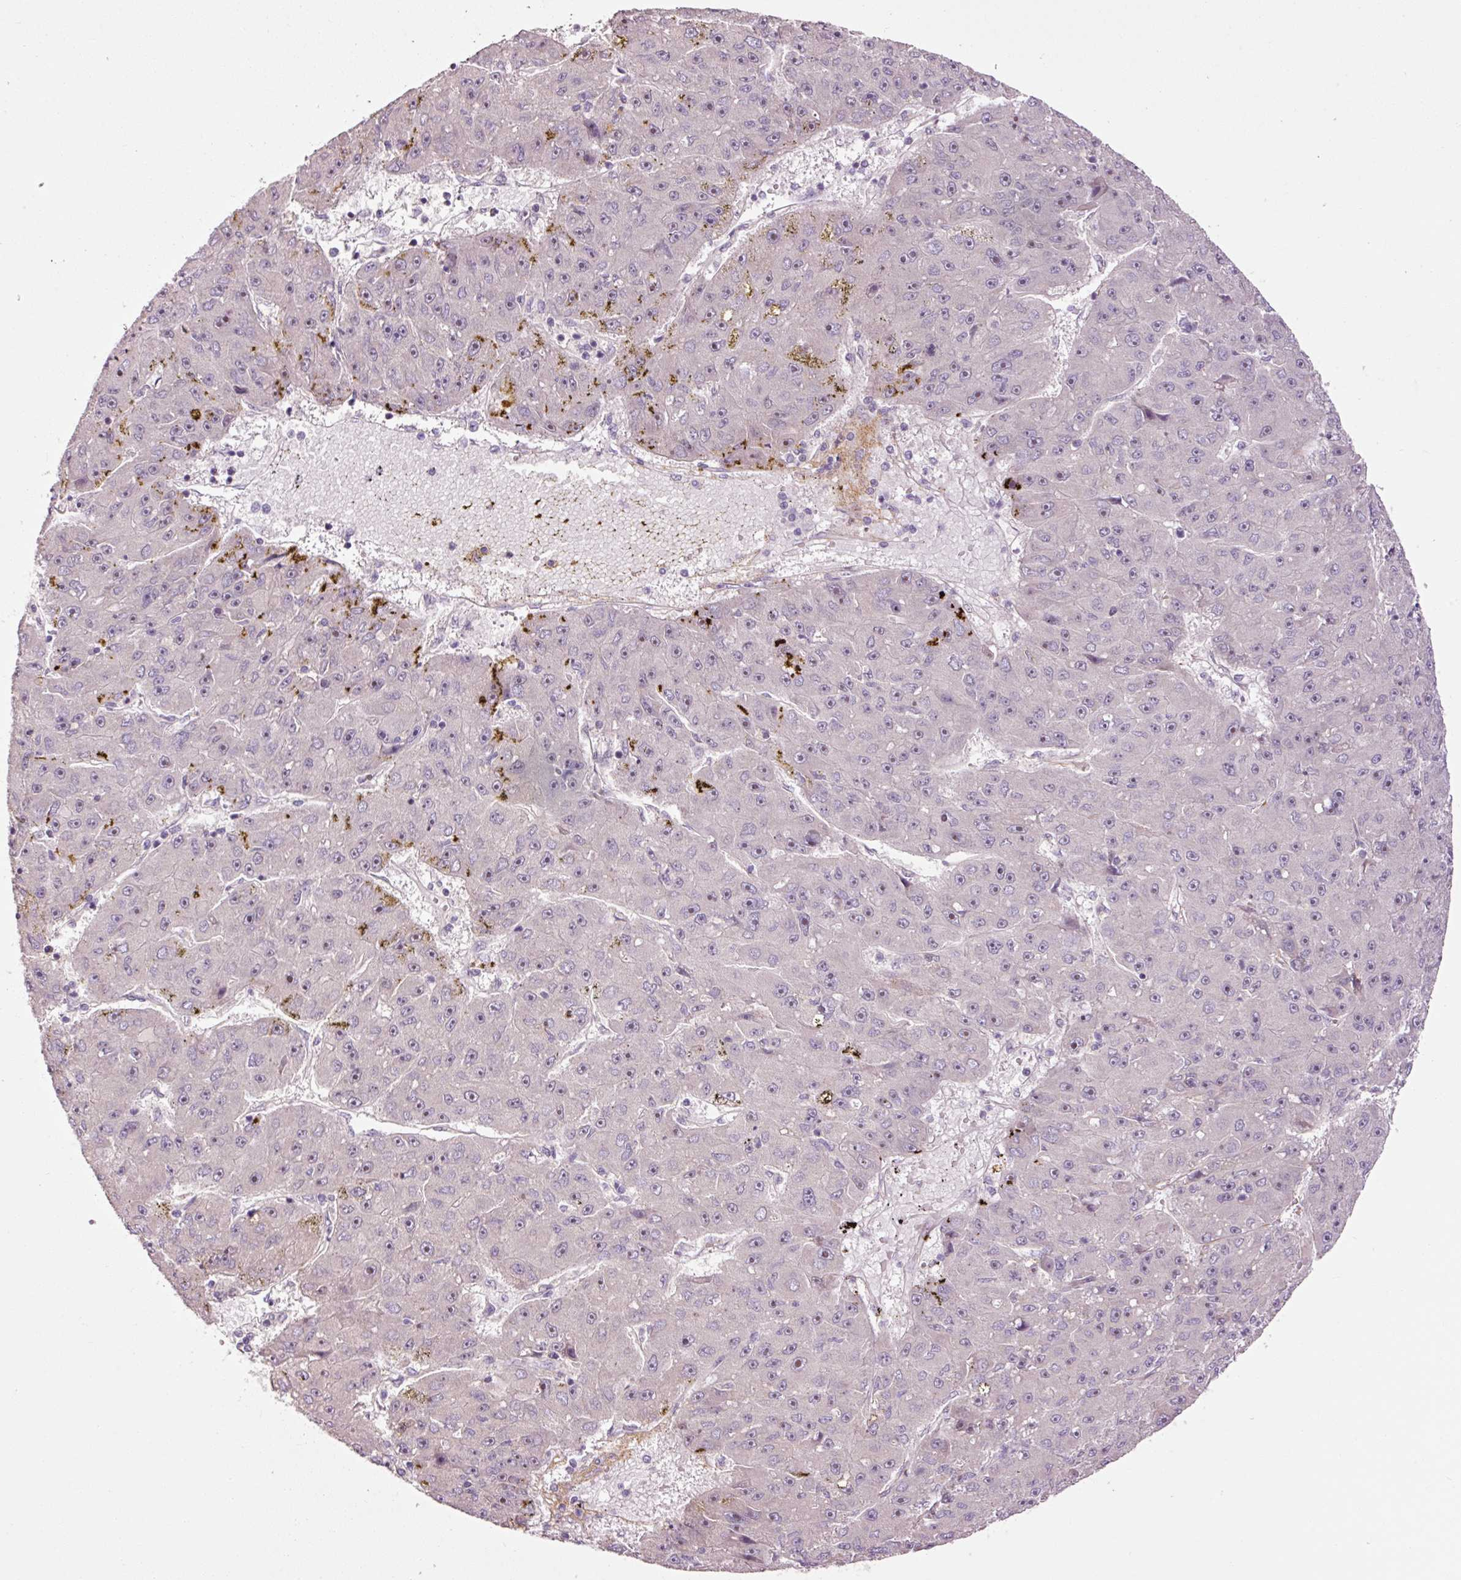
{"staining": {"intensity": "negative", "quantity": "none", "location": "none"}, "tissue": "liver cancer", "cell_type": "Tumor cells", "image_type": "cancer", "snomed": [{"axis": "morphology", "description": "Carcinoma, Hepatocellular, NOS"}, {"axis": "topography", "description": "Liver"}], "caption": "DAB (3,3'-diaminobenzidine) immunohistochemical staining of human liver cancer reveals no significant staining in tumor cells.", "gene": "ANKRD20A1", "patient": {"sex": "male", "age": 67}}